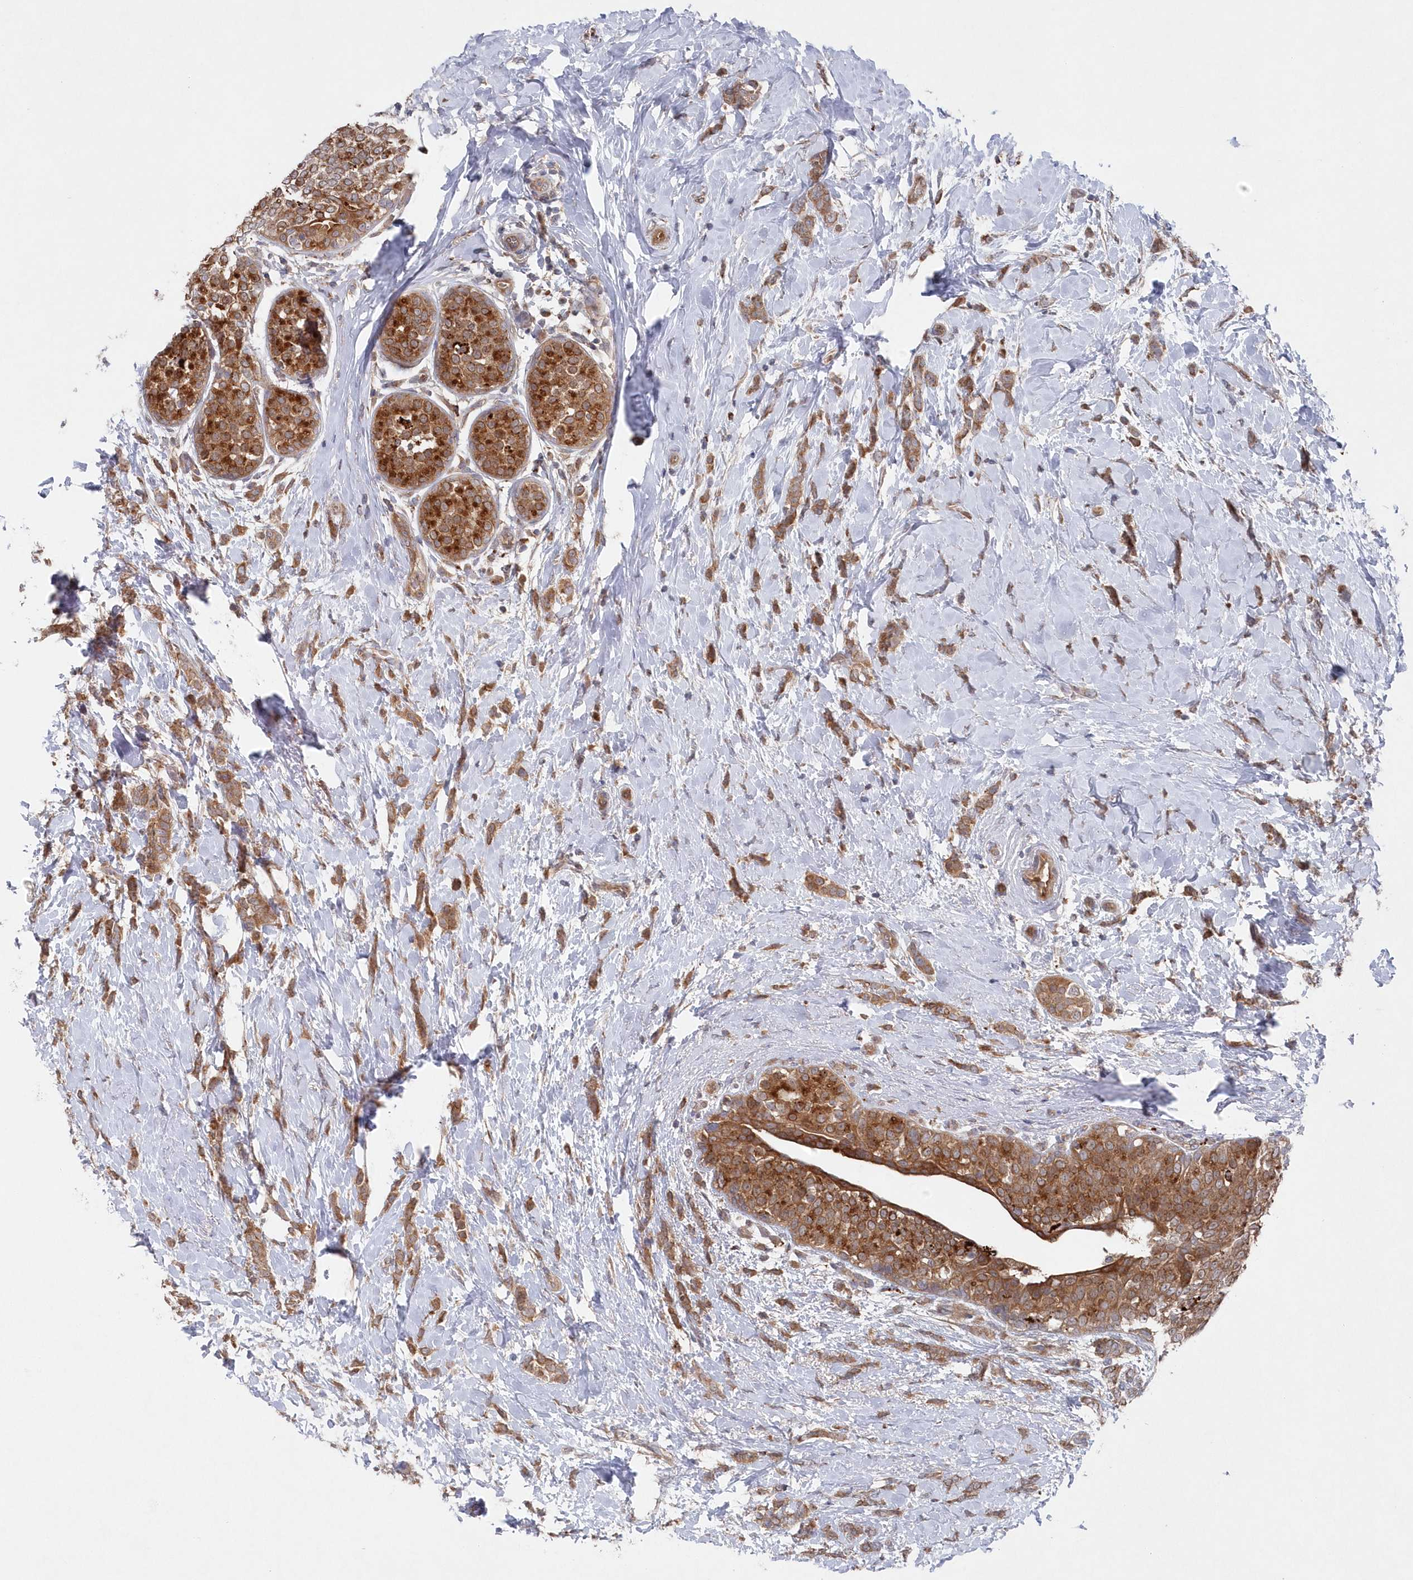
{"staining": {"intensity": "moderate", "quantity": ">75%", "location": "cytoplasmic/membranous"}, "tissue": "breast cancer", "cell_type": "Tumor cells", "image_type": "cancer", "snomed": [{"axis": "morphology", "description": "Lobular carcinoma, in situ"}, {"axis": "morphology", "description": "Lobular carcinoma"}, {"axis": "topography", "description": "Breast"}], "caption": "Tumor cells show medium levels of moderate cytoplasmic/membranous expression in about >75% of cells in breast lobular carcinoma. (DAB IHC, brown staining for protein, blue staining for nuclei).", "gene": "ASNSD1", "patient": {"sex": "female", "age": 41}}